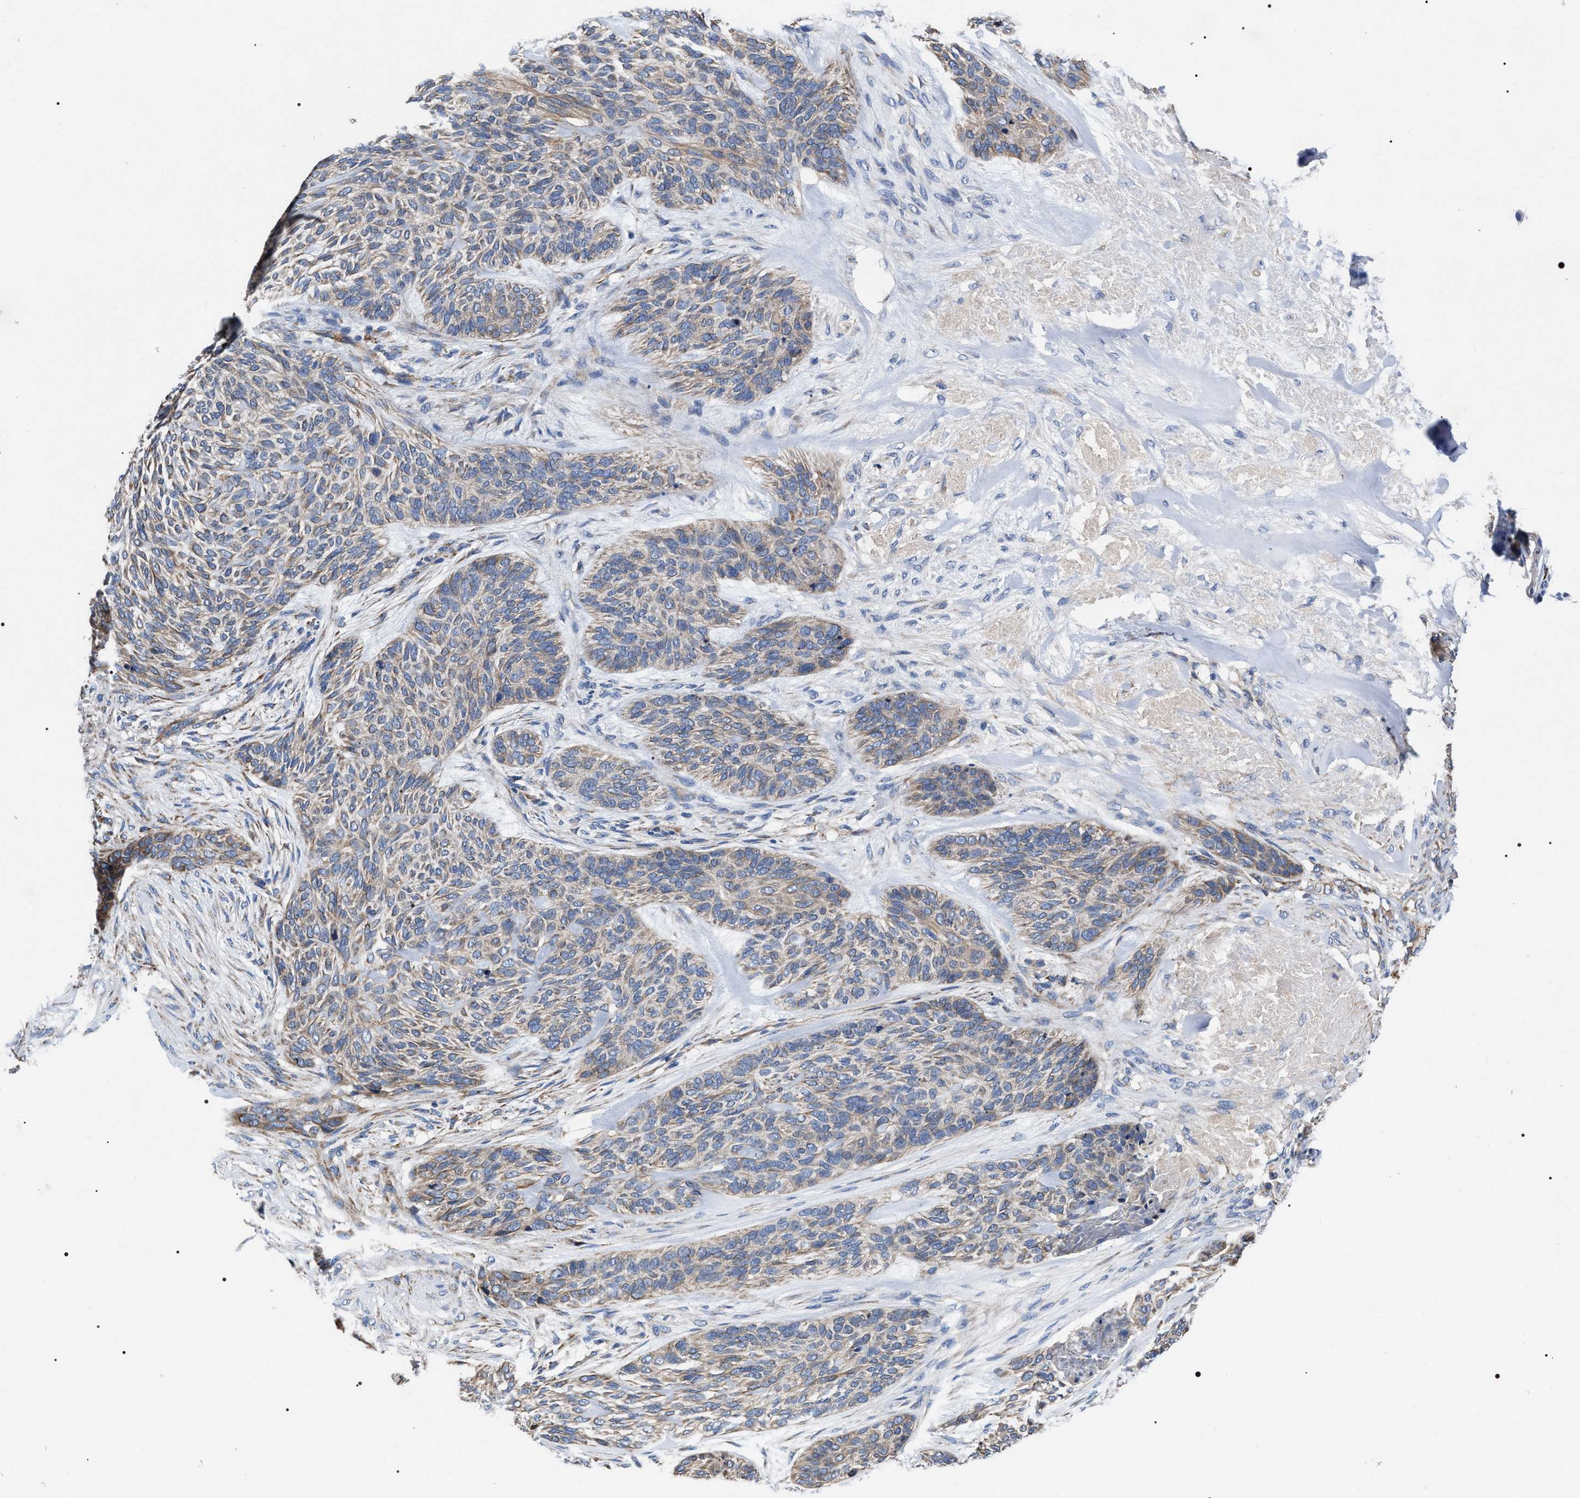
{"staining": {"intensity": "weak", "quantity": ">75%", "location": "cytoplasmic/membranous"}, "tissue": "skin cancer", "cell_type": "Tumor cells", "image_type": "cancer", "snomed": [{"axis": "morphology", "description": "Basal cell carcinoma"}, {"axis": "topography", "description": "Skin"}], "caption": "Skin basal cell carcinoma tissue reveals weak cytoplasmic/membranous positivity in approximately >75% of tumor cells", "gene": "MACC1", "patient": {"sex": "male", "age": 55}}